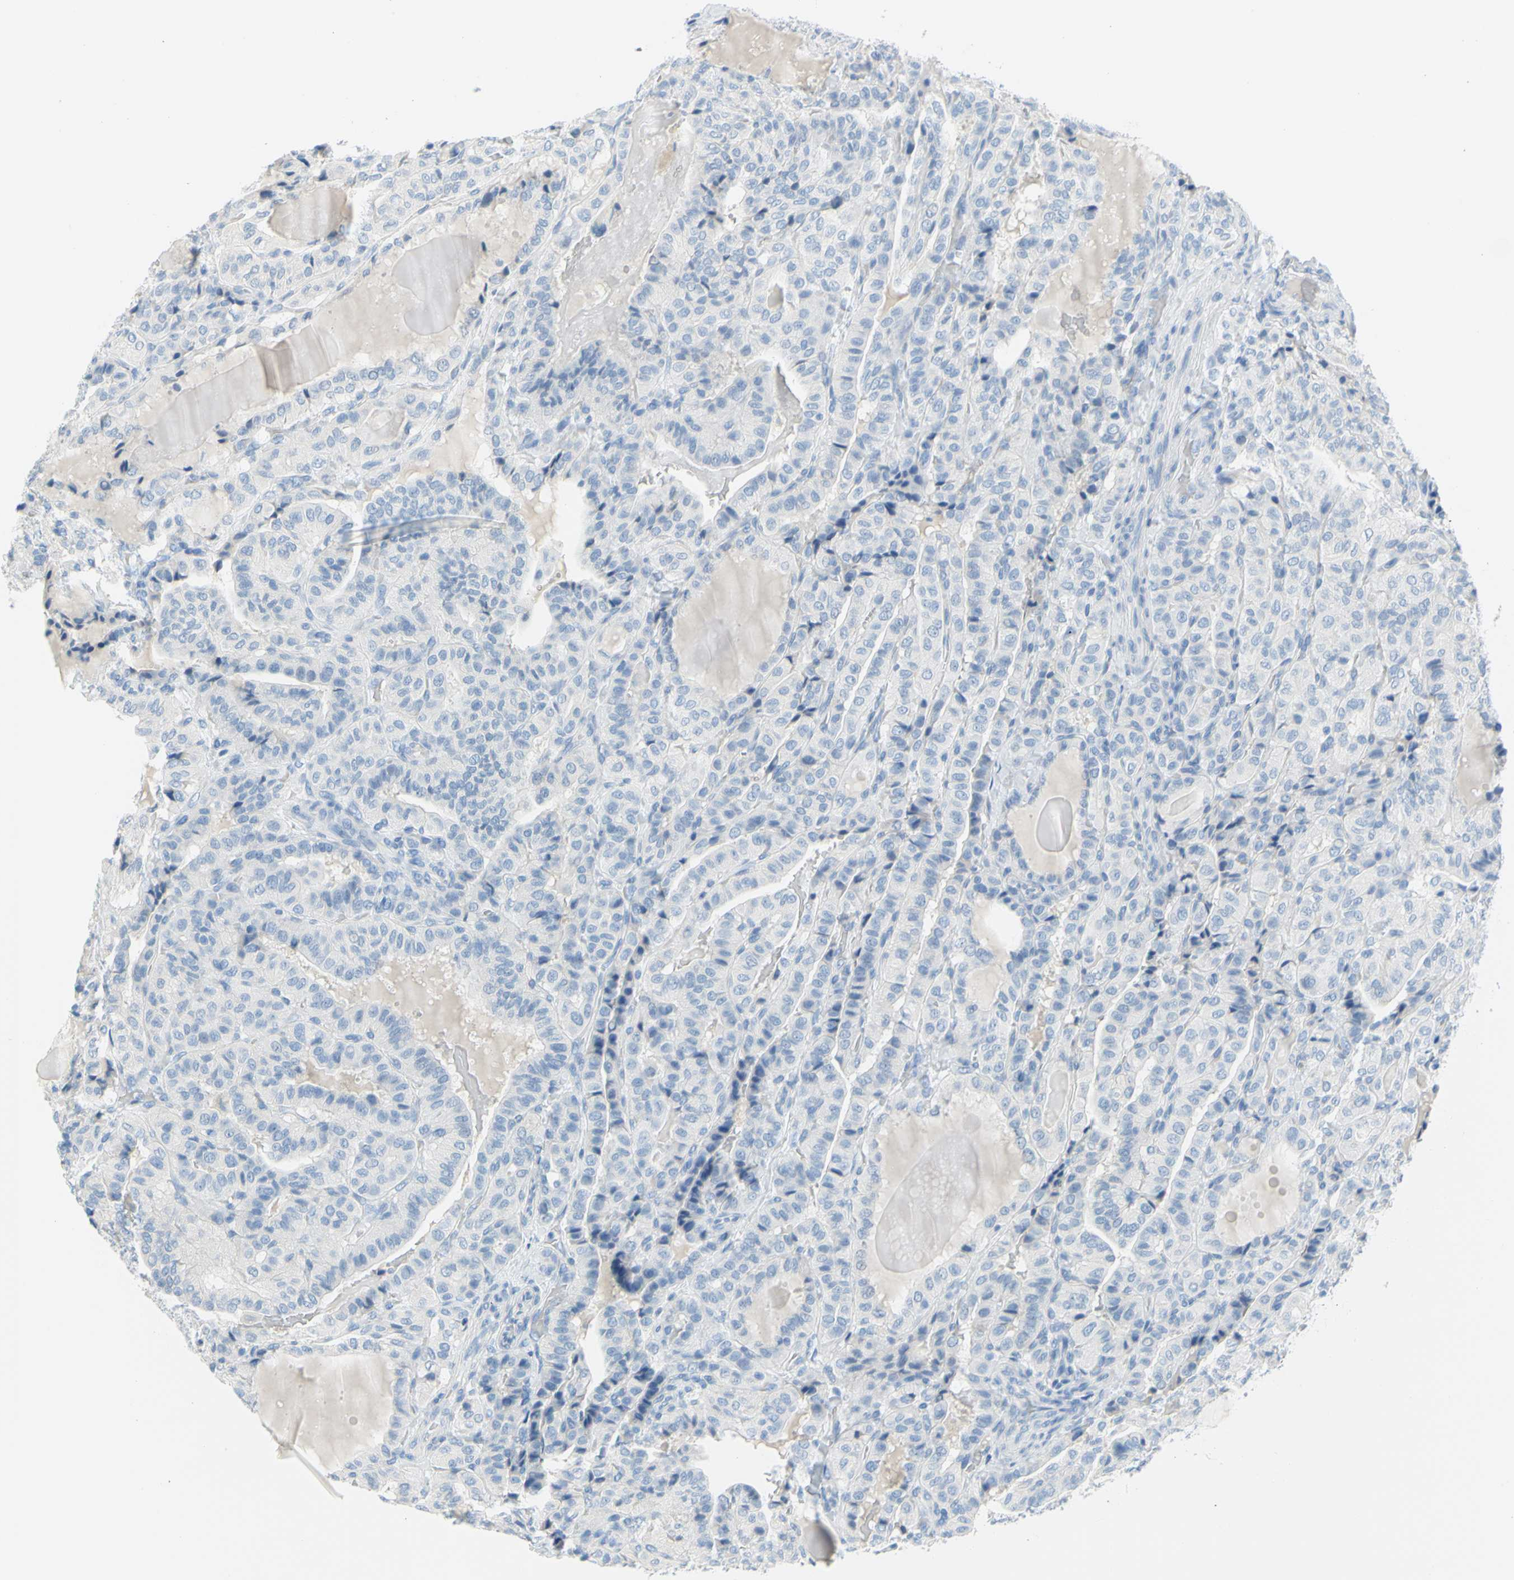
{"staining": {"intensity": "negative", "quantity": "none", "location": "none"}, "tissue": "thyroid cancer", "cell_type": "Tumor cells", "image_type": "cancer", "snomed": [{"axis": "morphology", "description": "Papillary adenocarcinoma, NOS"}, {"axis": "topography", "description": "Thyroid gland"}], "caption": "Tumor cells show no significant protein staining in thyroid papillary adenocarcinoma. (DAB (3,3'-diaminobenzidine) IHC with hematoxylin counter stain).", "gene": "DCT", "patient": {"sex": "male", "age": 77}}